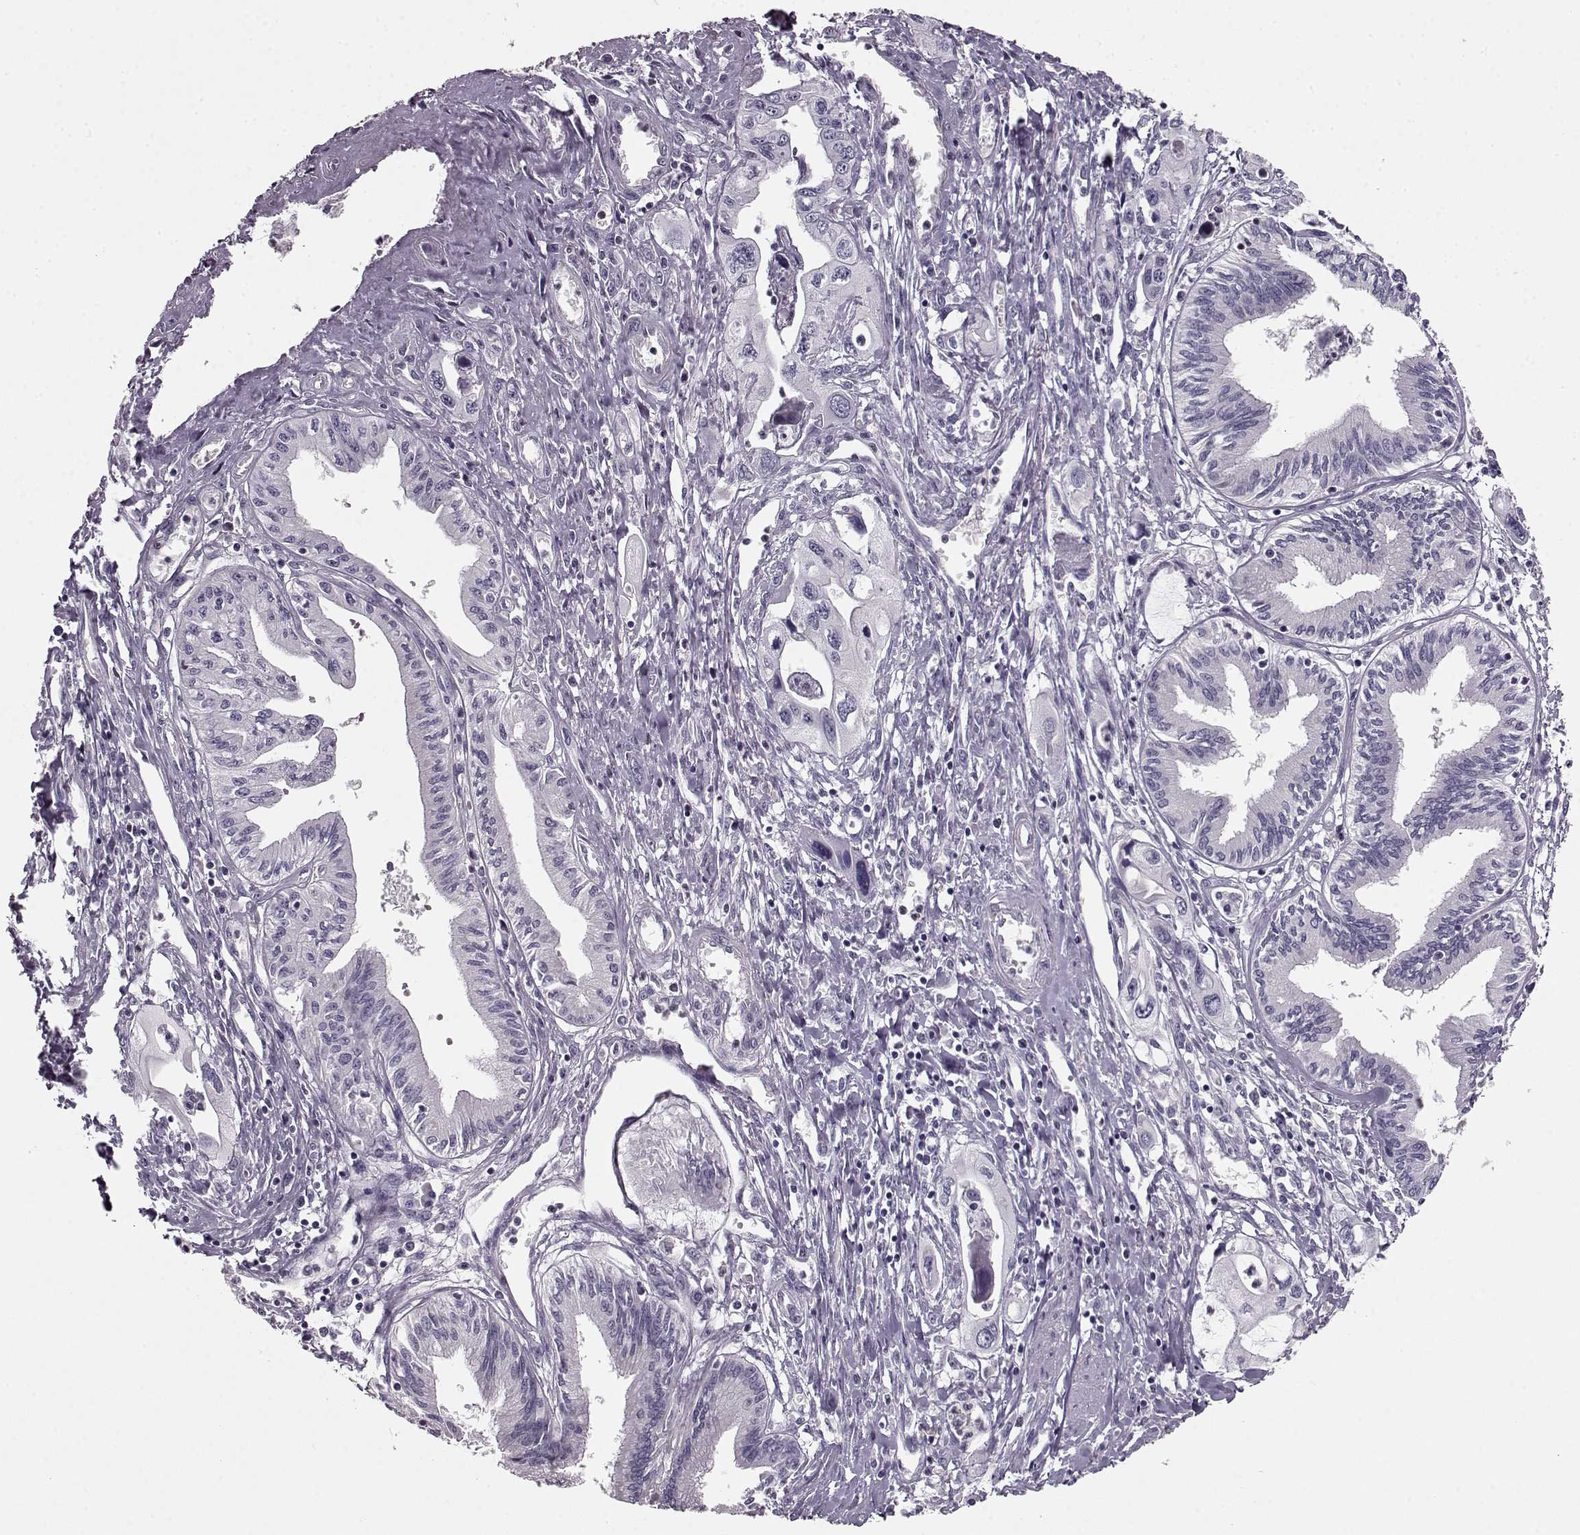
{"staining": {"intensity": "negative", "quantity": "none", "location": "none"}, "tissue": "pancreatic cancer", "cell_type": "Tumor cells", "image_type": "cancer", "snomed": [{"axis": "morphology", "description": "Adenocarcinoma, NOS"}, {"axis": "topography", "description": "Pancreas"}], "caption": "IHC micrograph of neoplastic tissue: adenocarcinoma (pancreatic) stained with DAB (3,3'-diaminobenzidine) exhibits no significant protein positivity in tumor cells.", "gene": "RP1L1", "patient": {"sex": "male", "age": 60}}